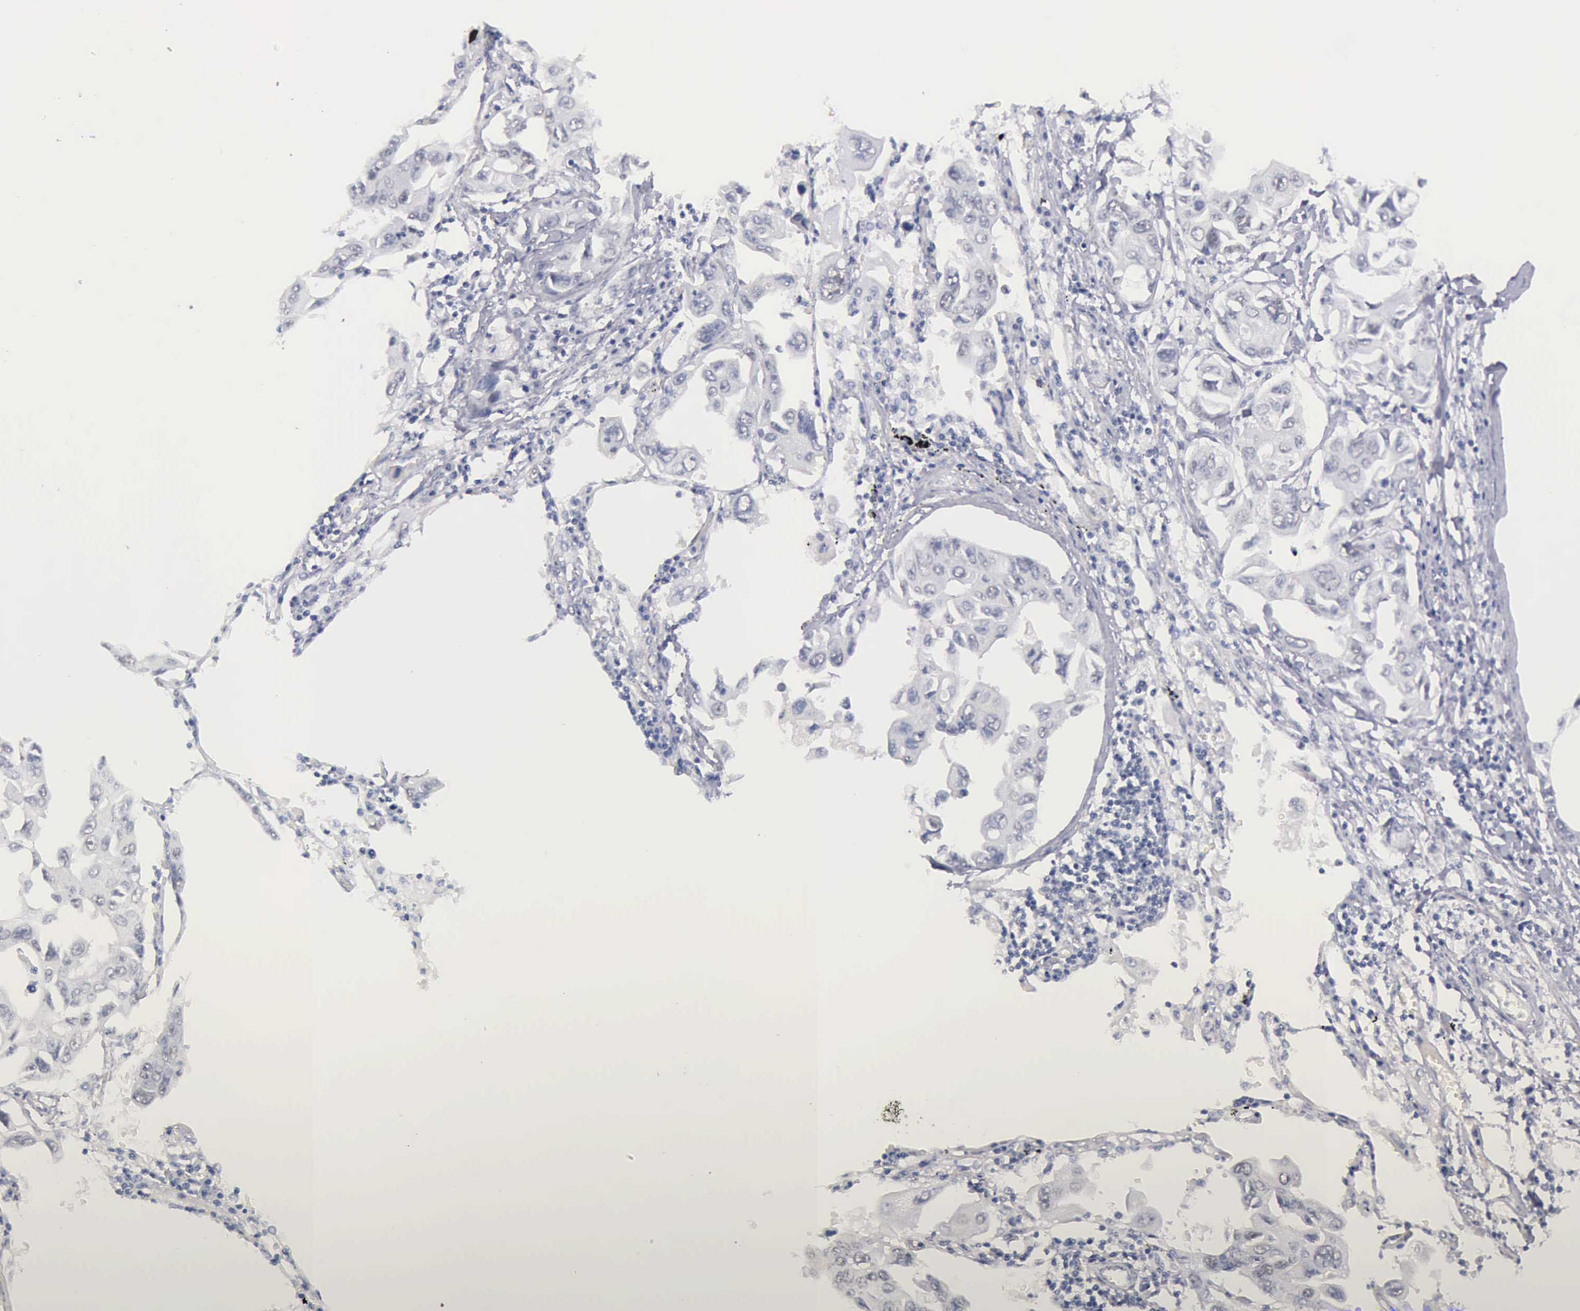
{"staining": {"intensity": "negative", "quantity": "none", "location": "none"}, "tissue": "lung cancer", "cell_type": "Tumor cells", "image_type": "cancer", "snomed": [{"axis": "morphology", "description": "Adenocarcinoma, NOS"}, {"axis": "topography", "description": "Lung"}], "caption": "Adenocarcinoma (lung) stained for a protein using immunohistochemistry (IHC) demonstrates no positivity tumor cells.", "gene": "EP300", "patient": {"sex": "male", "age": 64}}